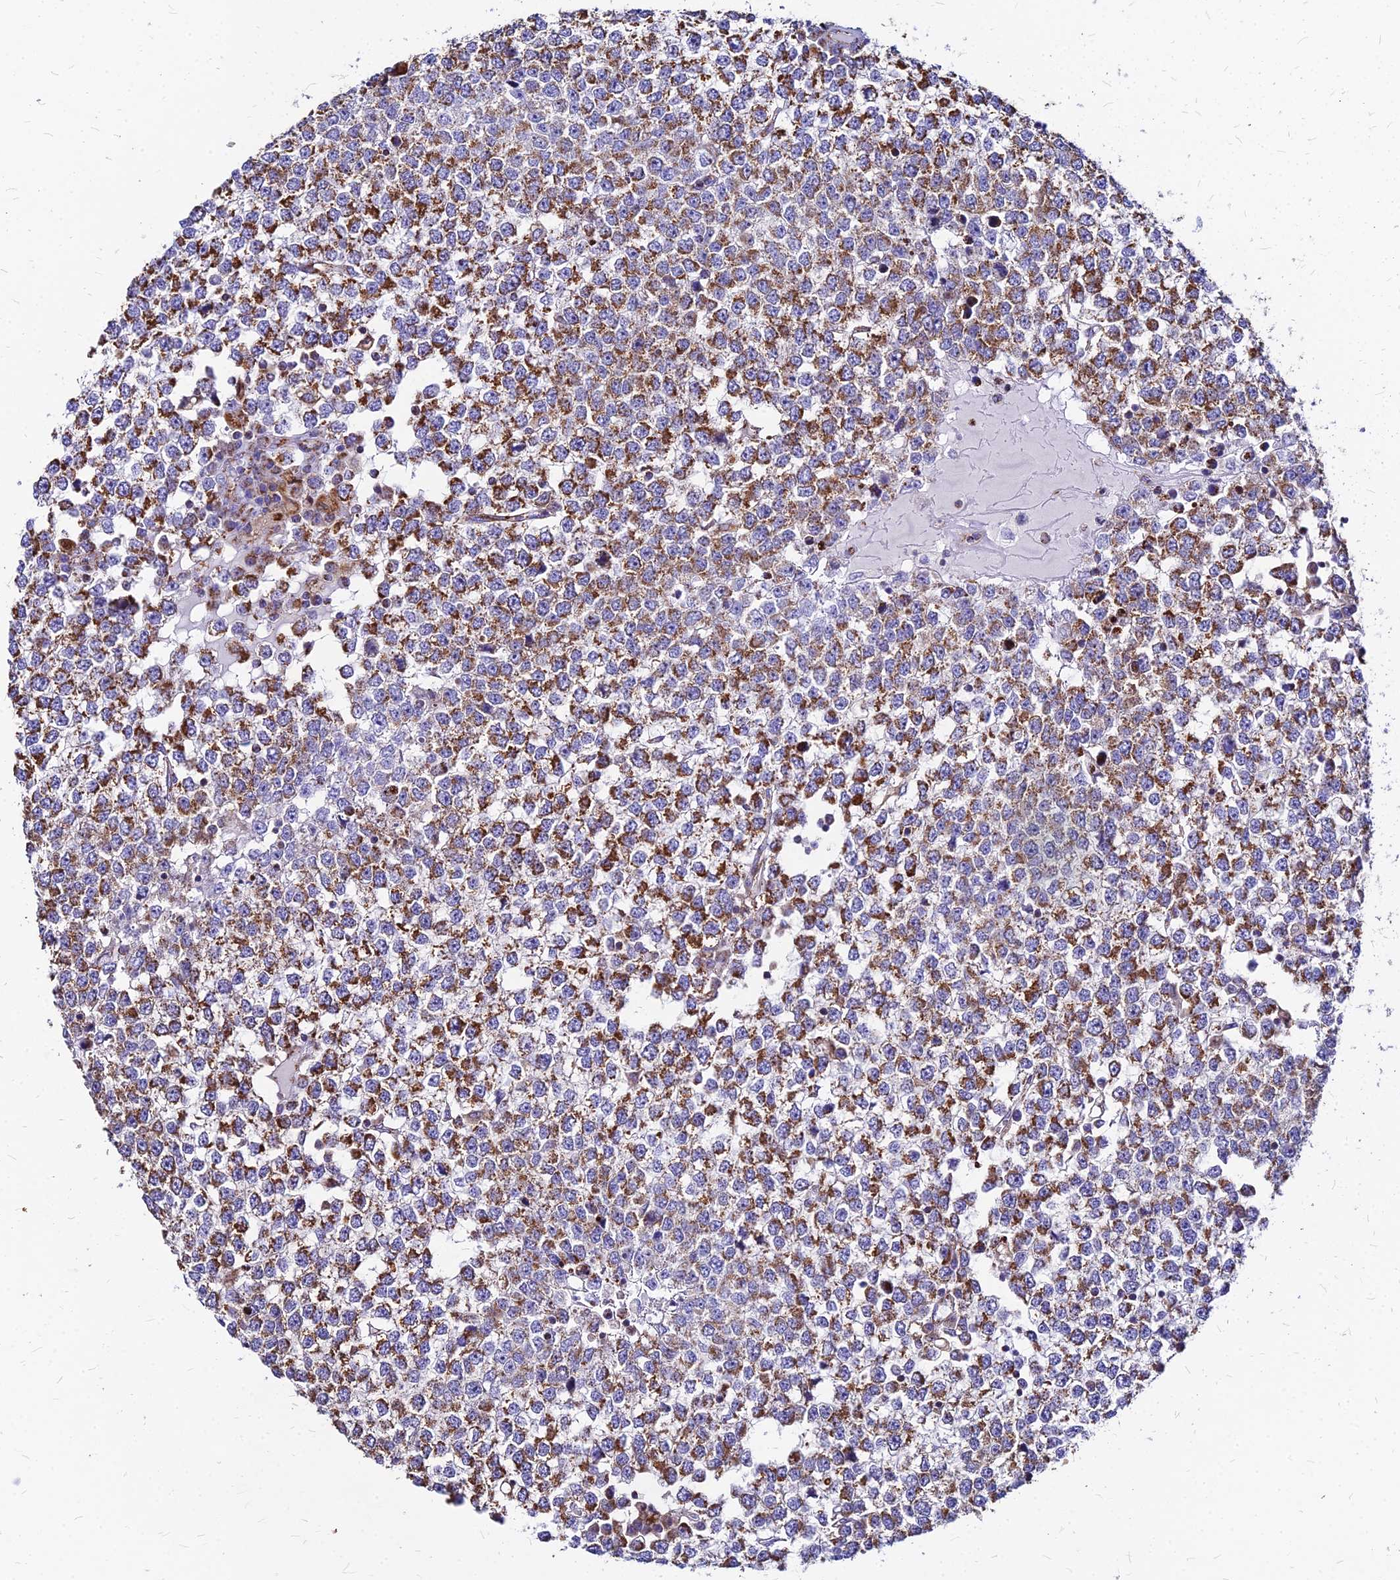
{"staining": {"intensity": "moderate", "quantity": ">75%", "location": "cytoplasmic/membranous"}, "tissue": "testis cancer", "cell_type": "Tumor cells", "image_type": "cancer", "snomed": [{"axis": "morphology", "description": "Seminoma, NOS"}, {"axis": "topography", "description": "Testis"}], "caption": "Immunohistochemical staining of human testis seminoma demonstrates medium levels of moderate cytoplasmic/membranous expression in approximately >75% of tumor cells.", "gene": "DLD", "patient": {"sex": "male", "age": 65}}